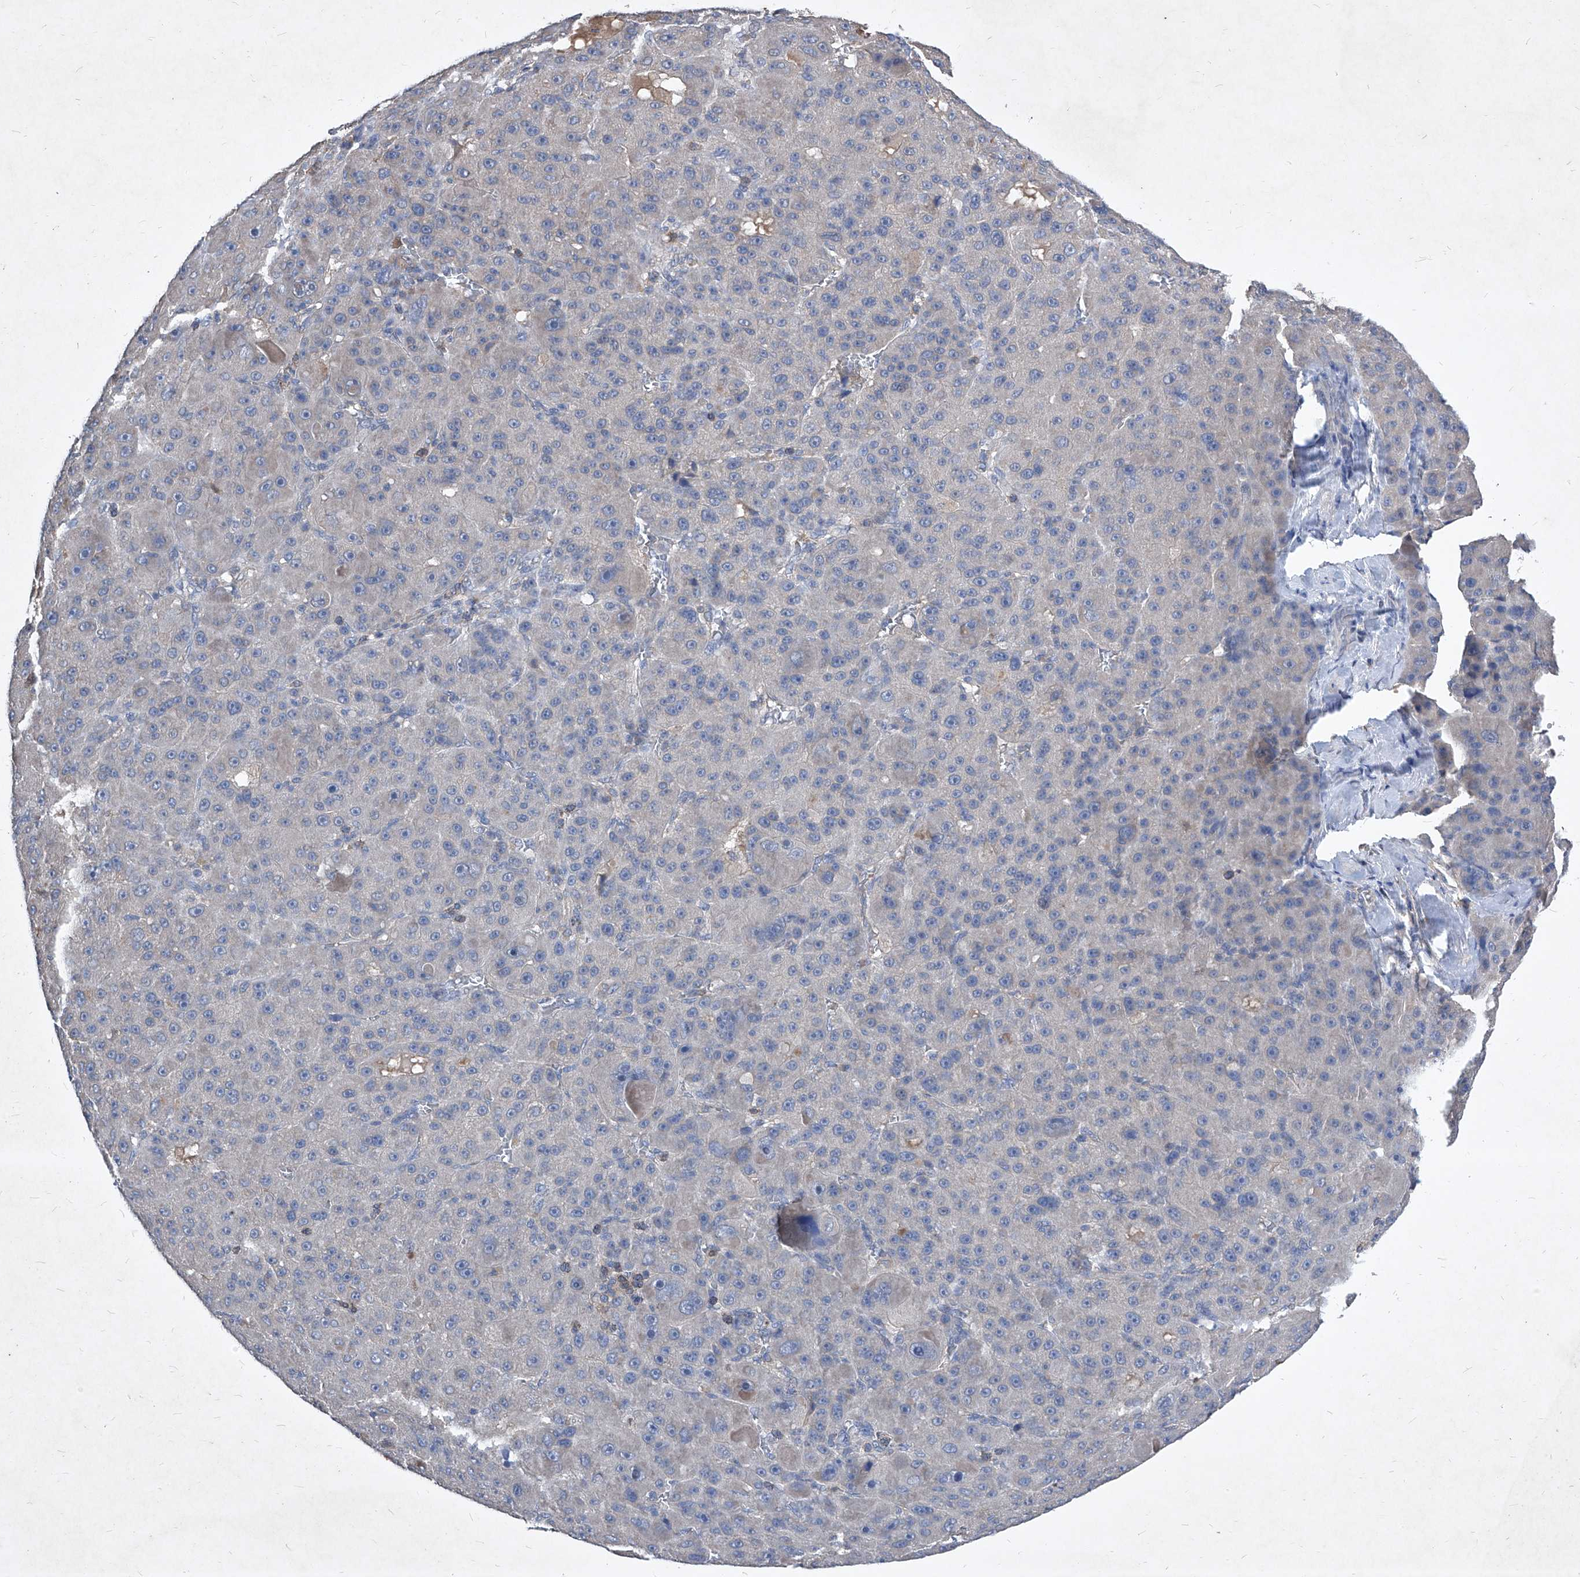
{"staining": {"intensity": "negative", "quantity": "none", "location": "none"}, "tissue": "liver cancer", "cell_type": "Tumor cells", "image_type": "cancer", "snomed": [{"axis": "morphology", "description": "Carcinoma, Hepatocellular, NOS"}, {"axis": "topography", "description": "Liver"}], "caption": "The histopathology image reveals no staining of tumor cells in liver hepatocellular carcinoma.", "gene": "SYNGR1", "patient": {"sex": "male", "age": 76}}